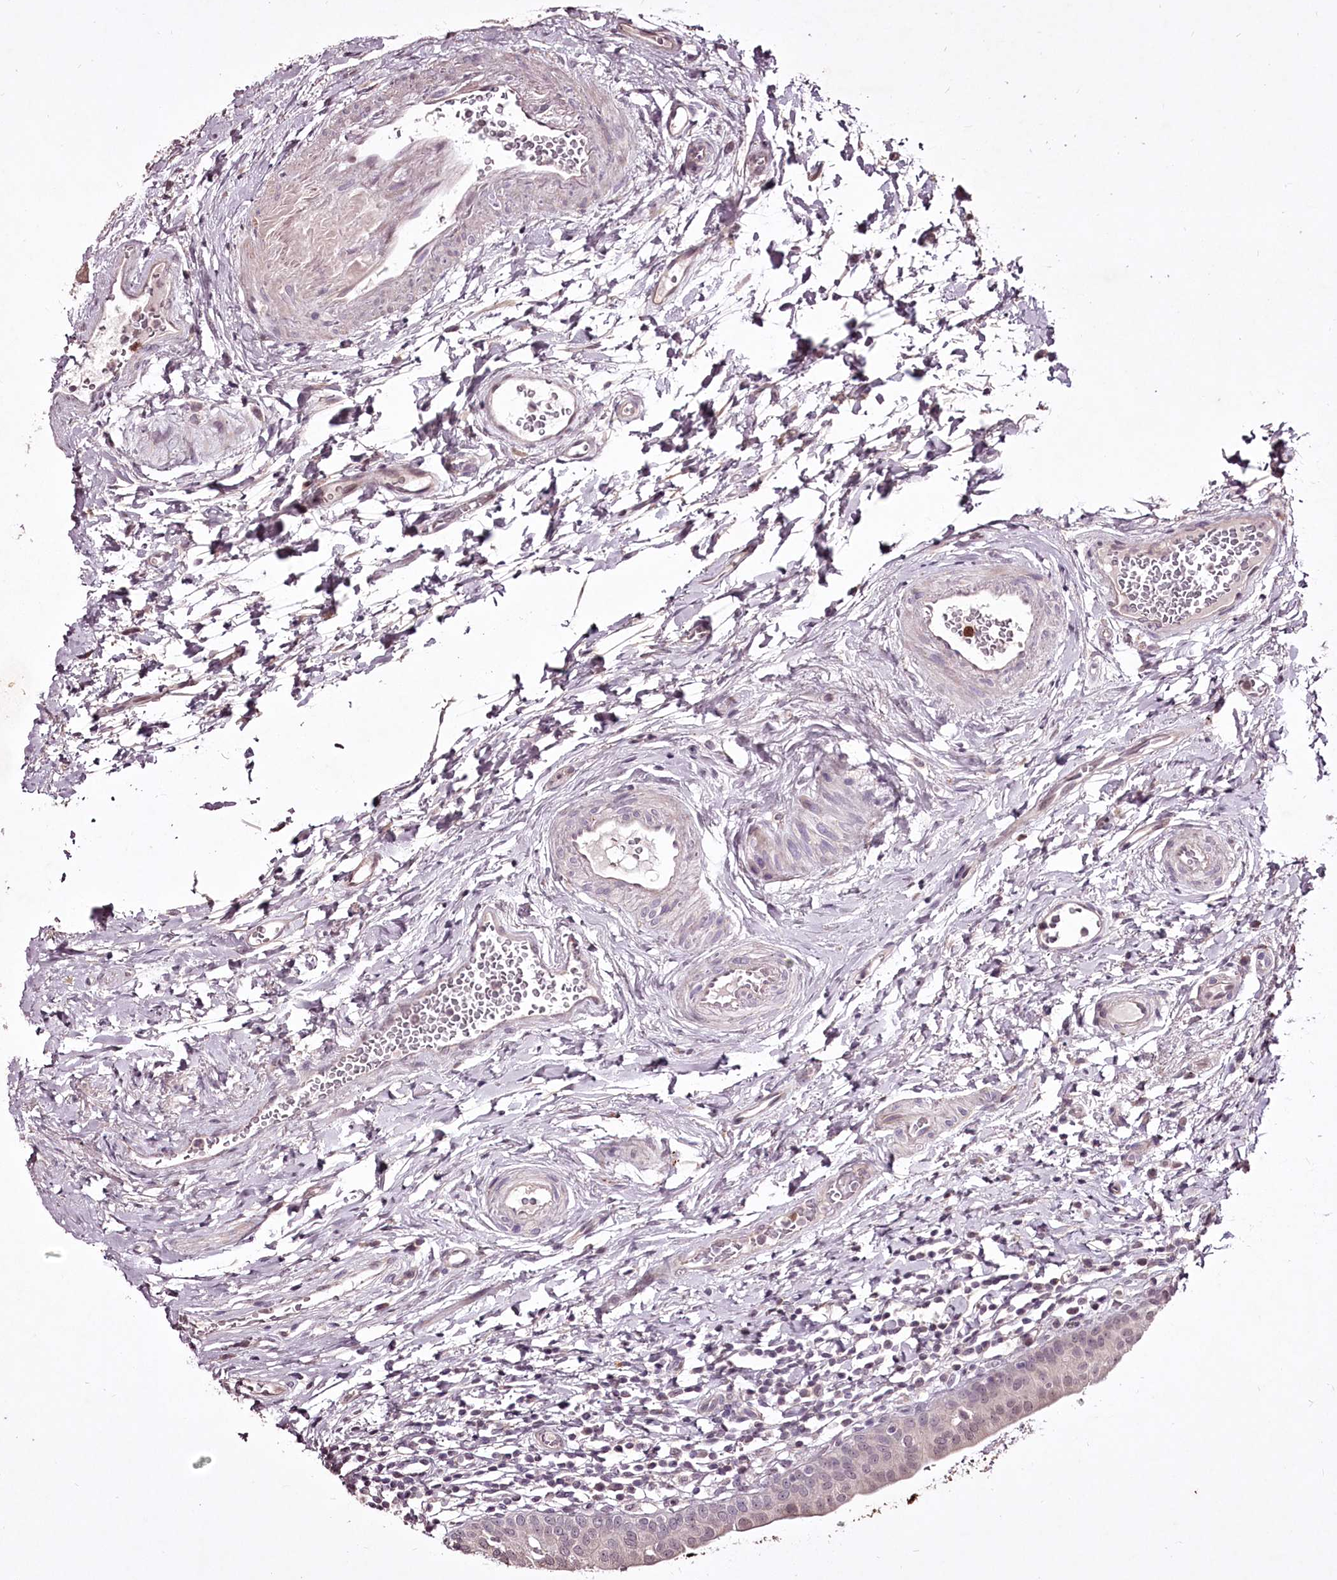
{"staining": {"intensity": "weak", "quantity": "25%-75%", "location": "nuclear"}, "tissue": "urinary bladder", "cell_type": "Urothelial cells", "image_type": "normal", "snomed": [{"axis": "morphology", "description": "Normal tissue, NOS"}, {"axis": "topography", "description": "Urinary bladder"}], "caption": "This photomicrograph reveals immunohistochemistry (IHC) staining of normal urinary bladder, with low weak nuclear staining in about 25%-75% of urothelial cells.", "gene": "ADRA1D", "patient": {"sex": "male", "age": 83}}